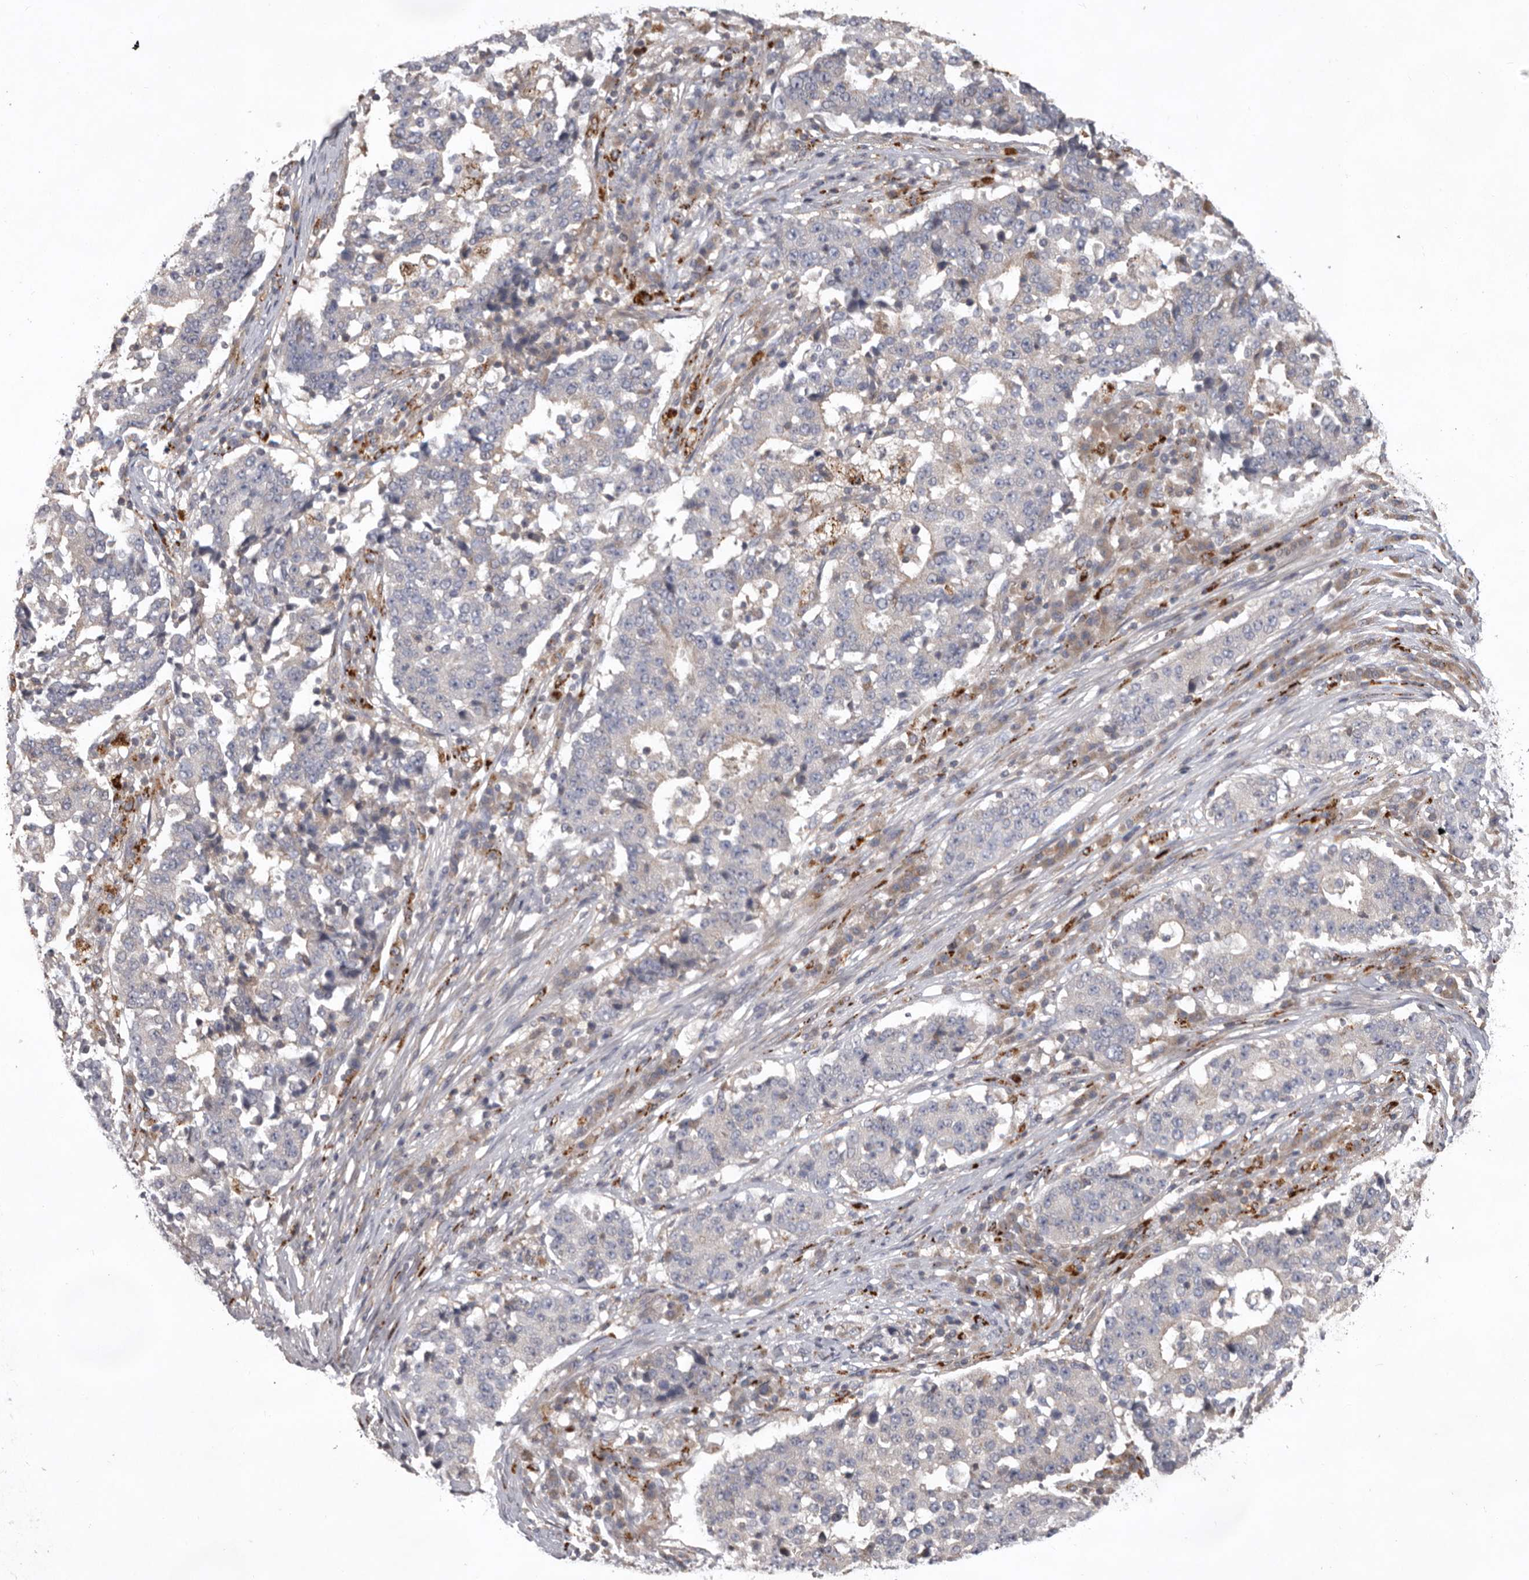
{"staining": {"intensity": "negative", "quantity": "none", "location": "none"}, "tissue": "stomach cancer", "cell_type": "Tumor cells", "image_type": "cancer", "snomed": [{"axis": "morphology", "description": "Adenocarcinoma, NOS"}, {"axis": "topography", "description": "Stomach"}], "caption": "Immunohistochemistry (IHC) micrograph of neoplastic tissue: adenocarcinoma (stomach) stained with DAB demonstrates no significant protein staining in tumor cells.", "gene": "WDR47", "patient": {"sex": "male", "age": 59}}